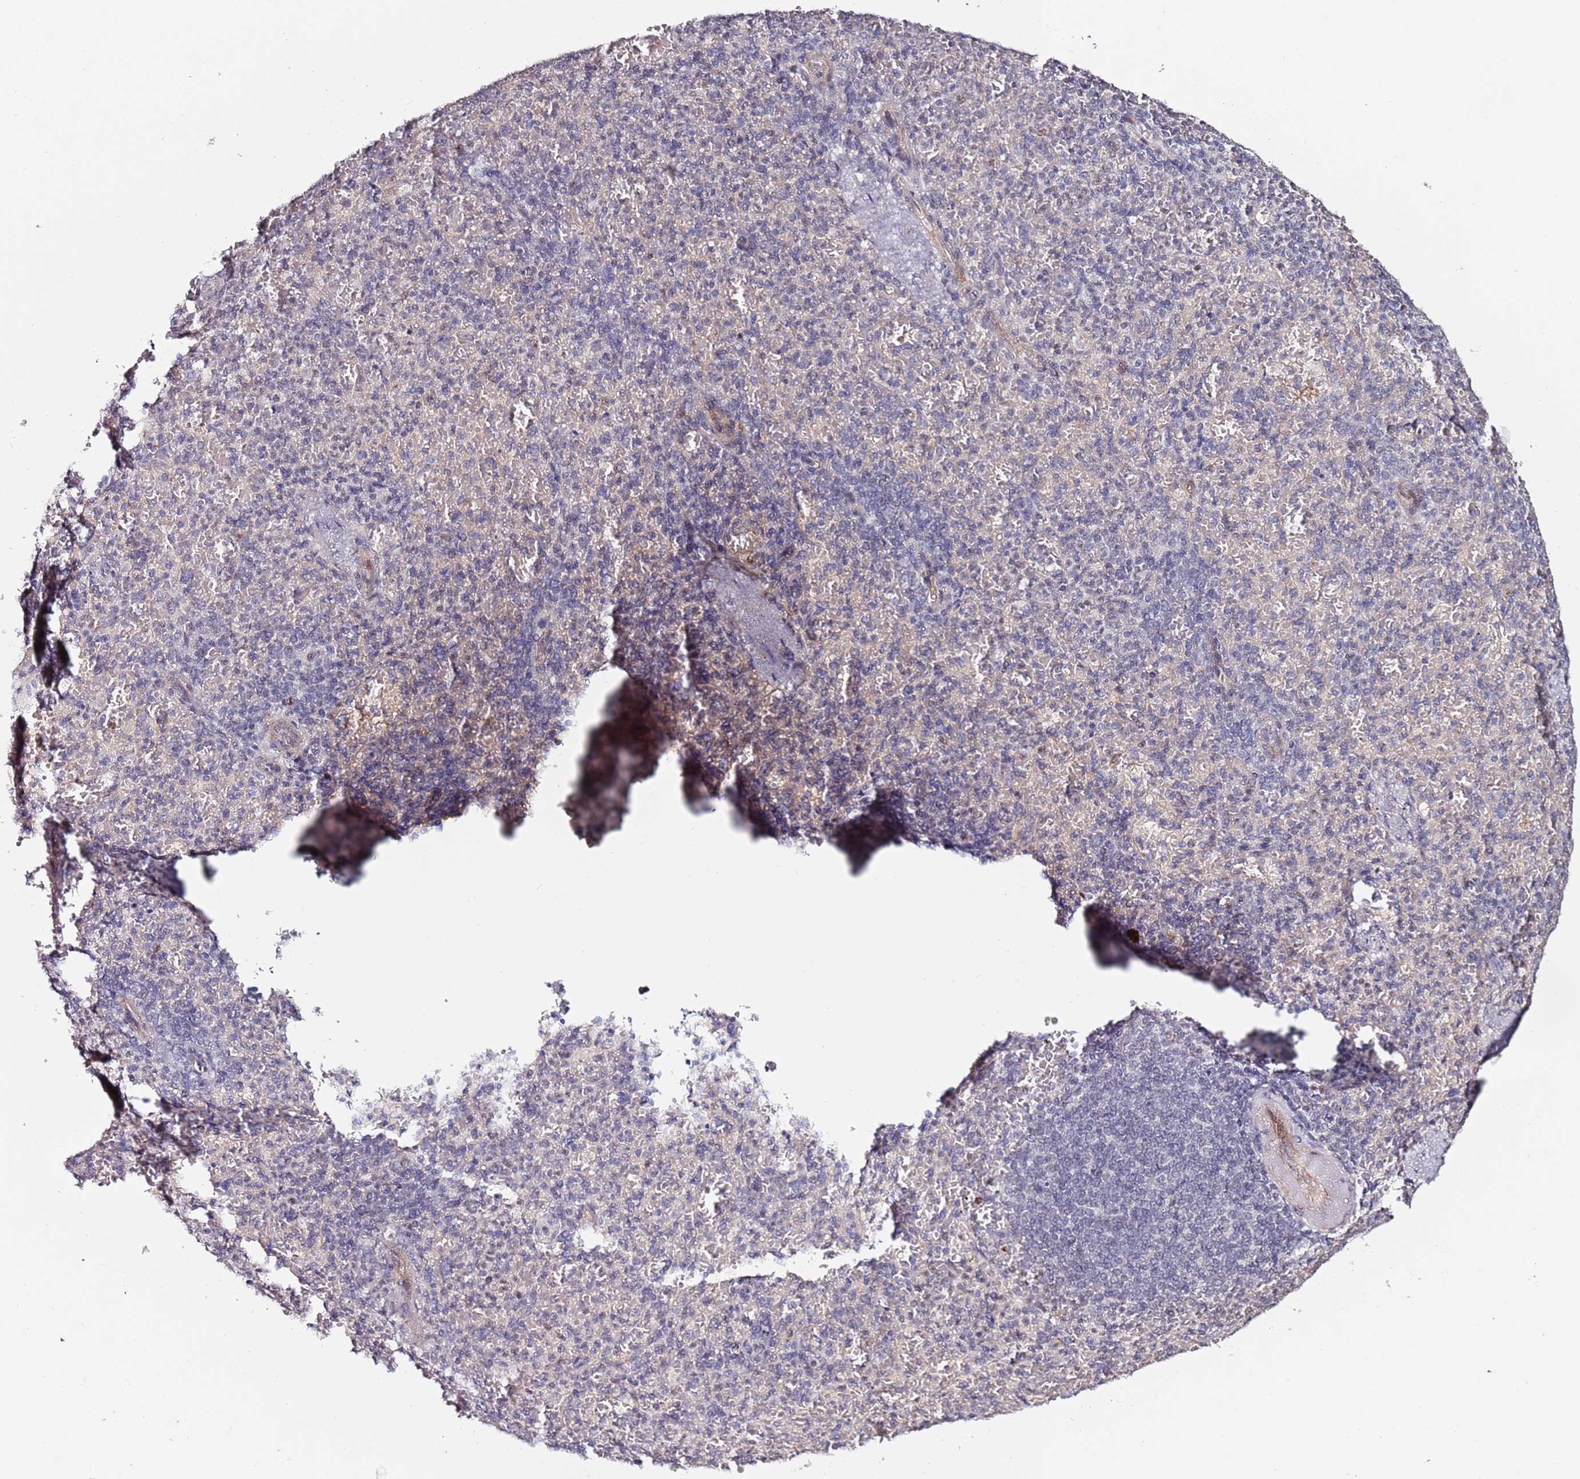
{"staining": {"intensity": "negative", "quantity": "none", "location": "none"}, "tissue": "spleen", "cell_type": "Cells in red pulp", "image_type": "normal", "snomed": [{"axis": "morphology", "description": "Normal tissue, NOS"}, {"axis": "topography", "description": "Spleen"}], "caption": "An image of human spleen is negative for staining in cells in red pulp.", "gene": "DUSP28", "patient": {"sex": "female", "age": 74}}